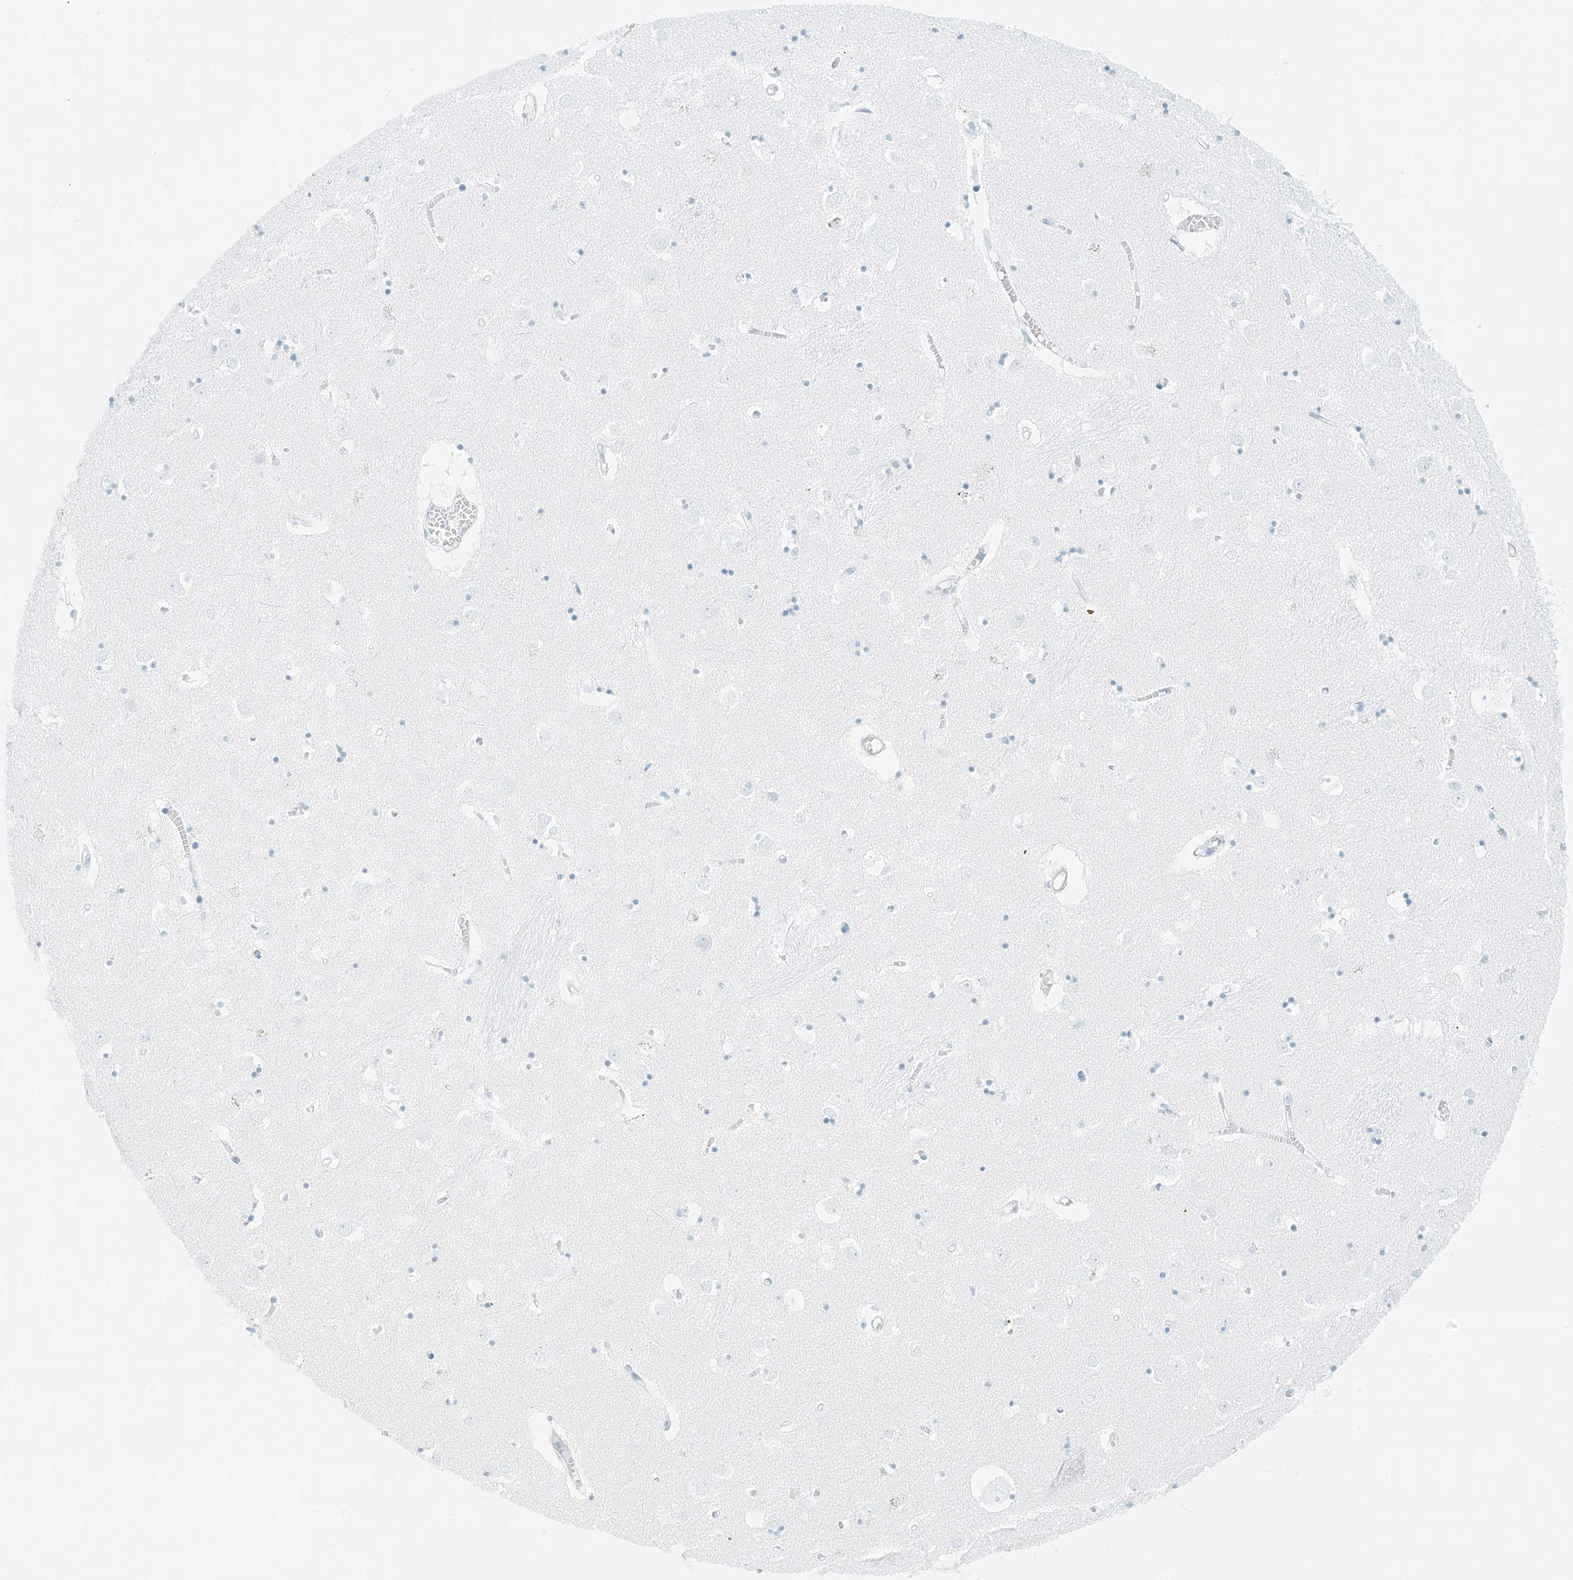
{"staining": {"intensity": "negative", "quantity": "none", "location": "none"}, "tissue": "caudate", "cell_type": "Glial cells", "image_type": "normal", "snomed": [{"axis": "morphology", "description": "Normal tissue, NOS"}, {"axis": "topography", "description": "Lateral ventricle wall"}], "caption": "Immunohistochemical staining of benign caudate reveals no significant staining in glial cells.", "gene": "SMCP", "patient": {"sex": "male", "age": 70}}